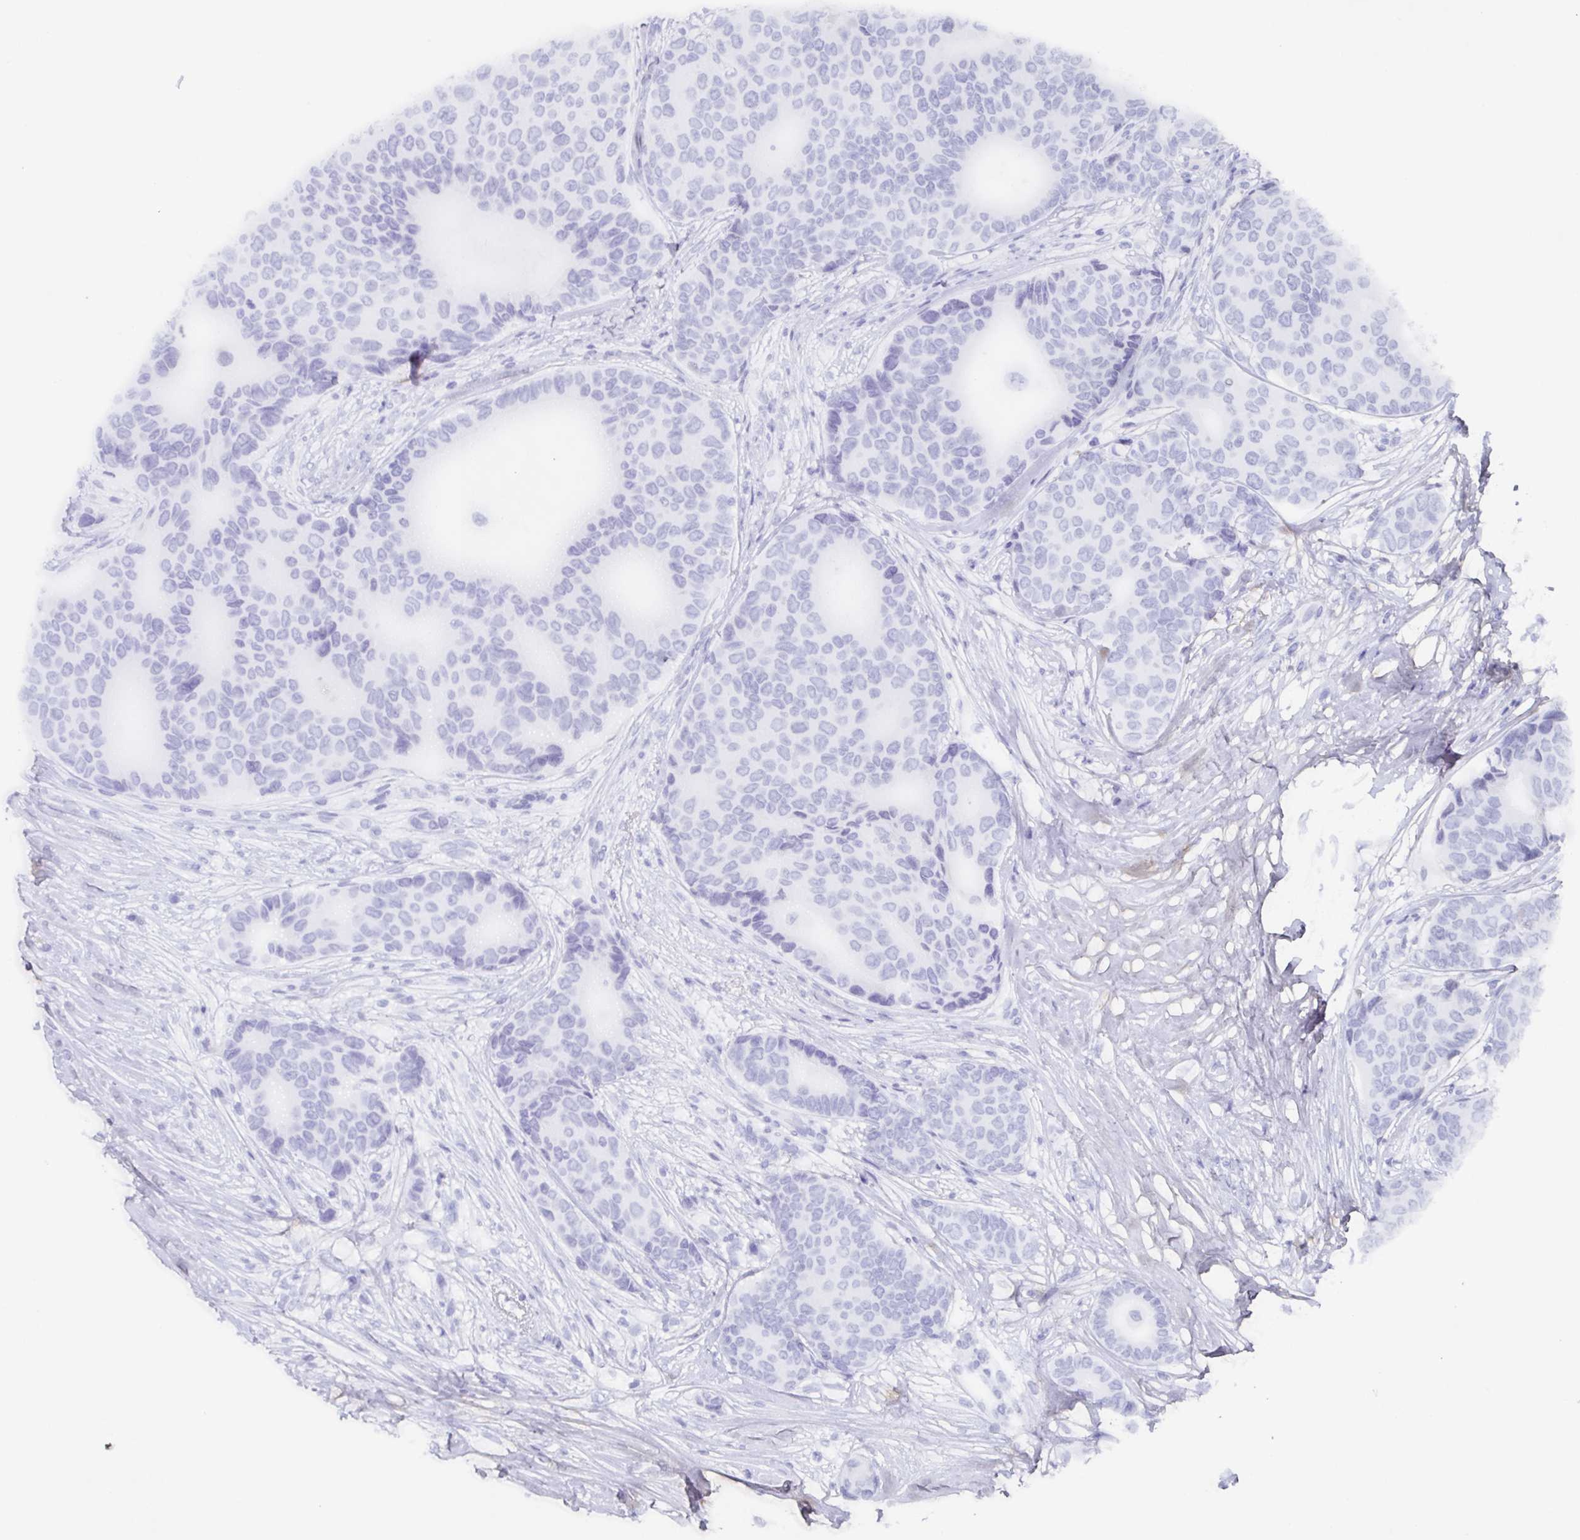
{"staining": {"intensity": "negative", "quantity": "none", "location": "none"}, "tissue": "breast cancer", "cell_type": "Tumor cells", "image_type": "cancer", "snomed": [{"axis": "morphology", "description": "Duct carcinoma"}, {"axis": "topography", "description": "Breast"}], "caption": "The image reveals no staining of tumor cells in breast cancer. Nuclei are stained in blue.", "gene": "POU2F3", "patient": {"sex": "female", "age": 75}}